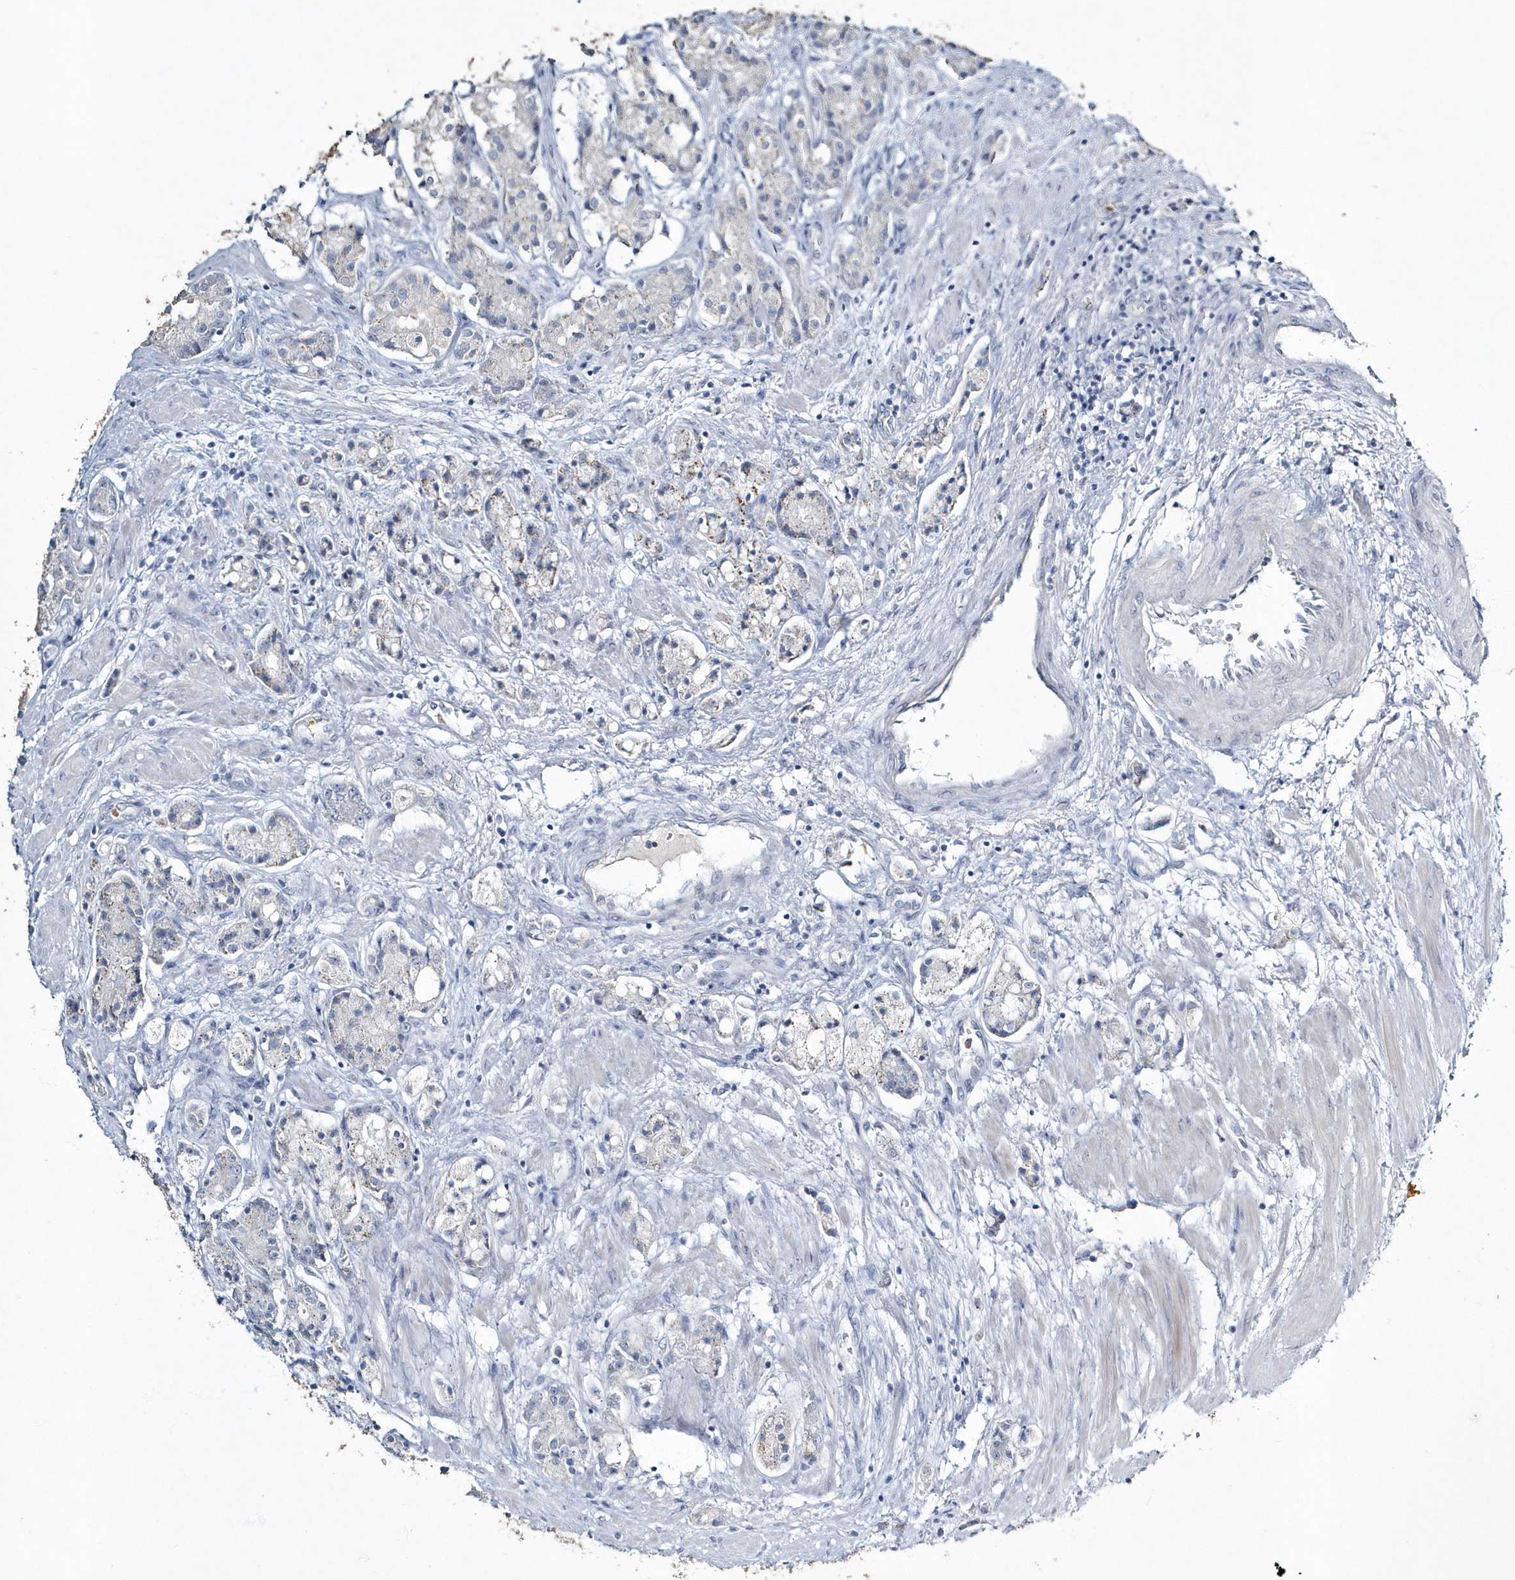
{"staining": {"intensity": "negative", "quantity": "none", "location": "none"}, "tissue": "prostate cancer", "cell_type": "Tumor cells", "image_type": "cancer", "snomed": [{"axis": "morphology", "description": "Adenocarcinoma, High grade"}, {"axis": "topography", "description": "Prostate"}], "caption": "This histopathology image is of prostate adenocarcinoma (high-grade) stained with immunohistochemistry to label a protein in brown with the nuclei are counter-stained blue. There is no staining in tumor cells.", "gene": "MYOT", "patient": {"sex": "male", "age": 60}}